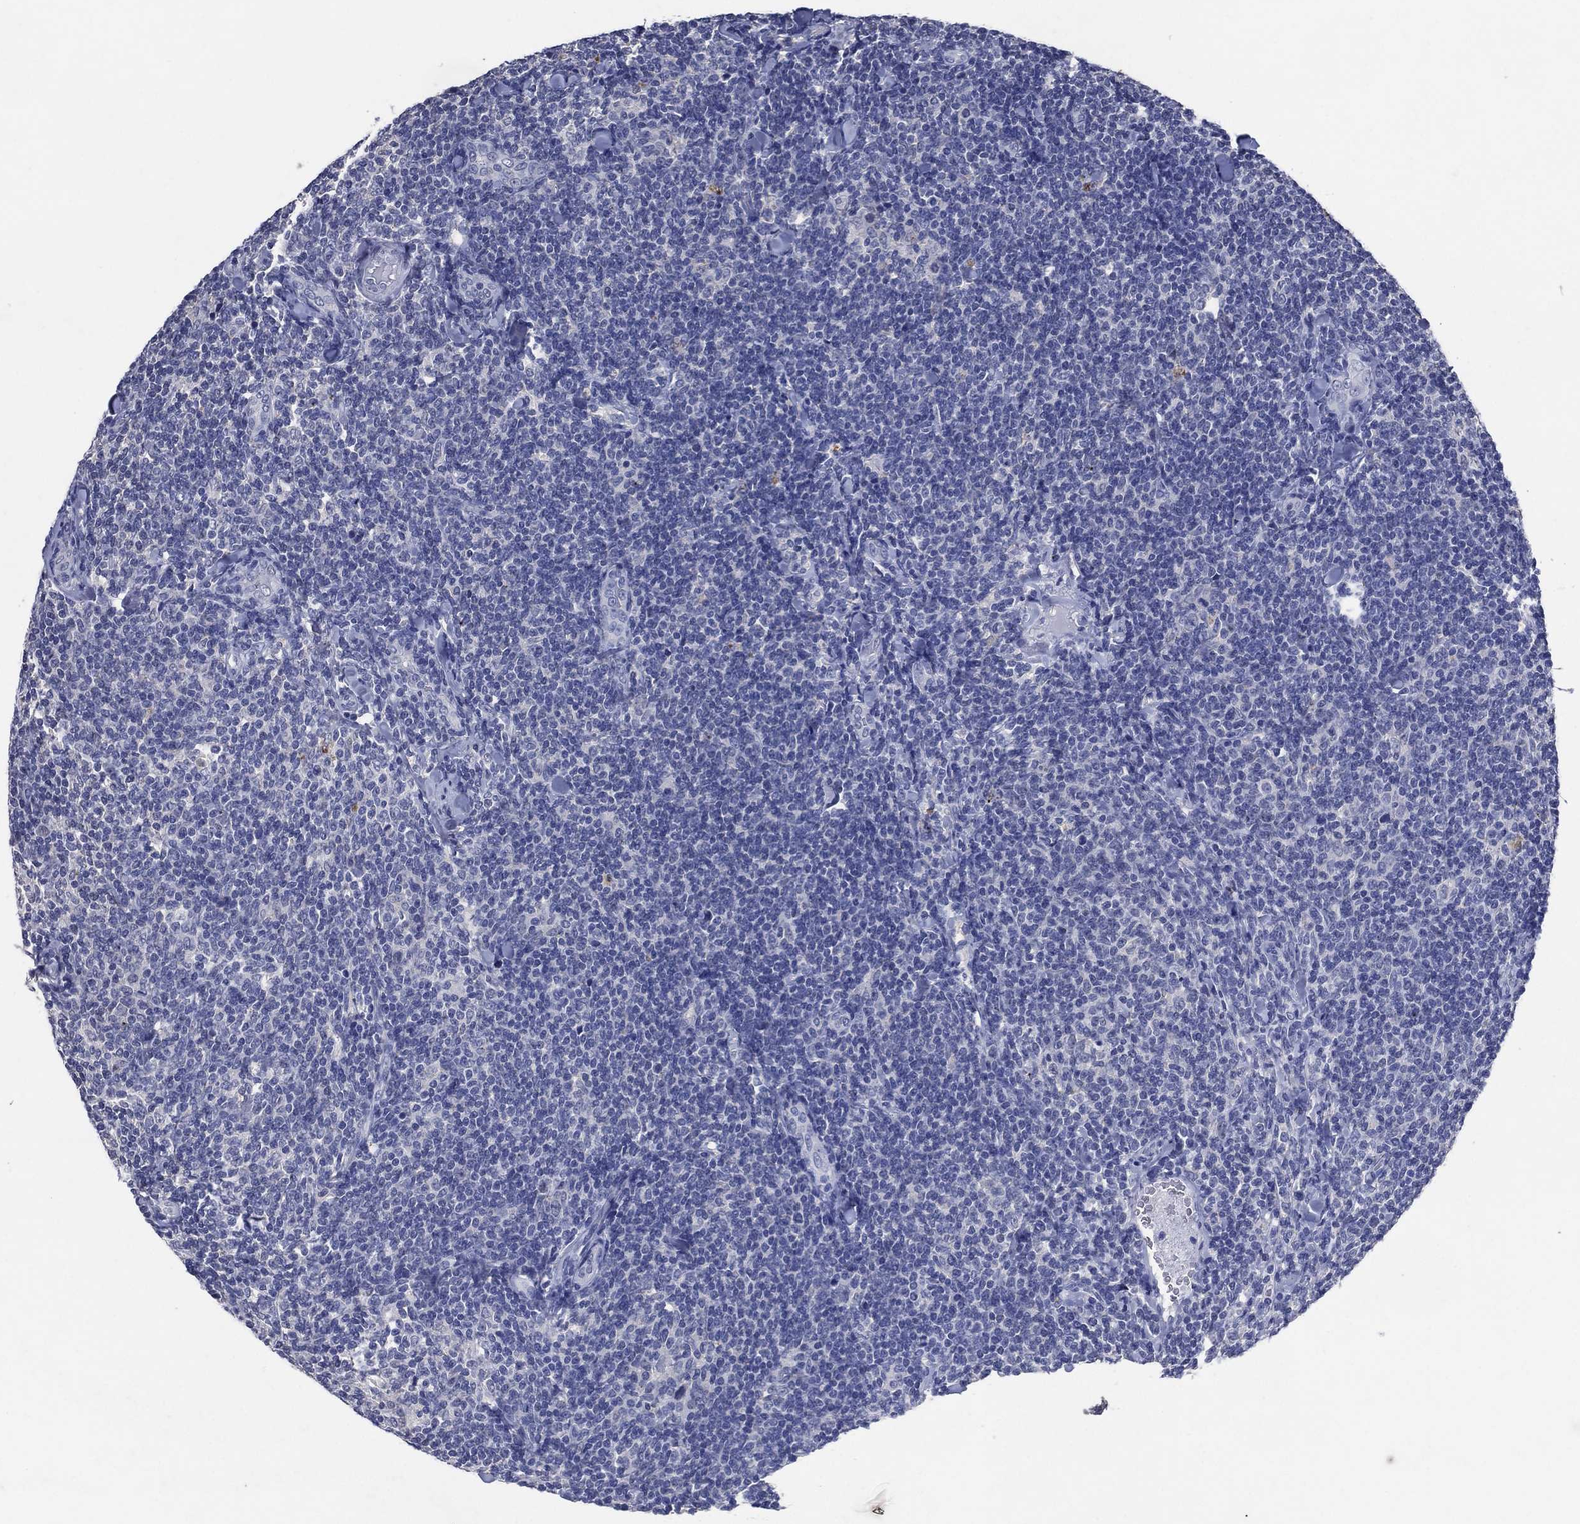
{"staining": {"intensity": "negative", "quantity": "none", "location": "none"}, "tissue": "lymphoma", "cell_type": "Tumor cells", "image_type": "cancer", "snomed": [{"axis": "morphology", "description": "Malignant lymphoma, non-Hodgkin's type, Low grade"}, {"axis": "topography", "description": "Lymph node"}], "caption": "This is an immunohistochemistry image of human lymphoma. There is no staining in tumor cells.", "gene": "FSCN2", "patient": {"sex": "female", "age": 56}}